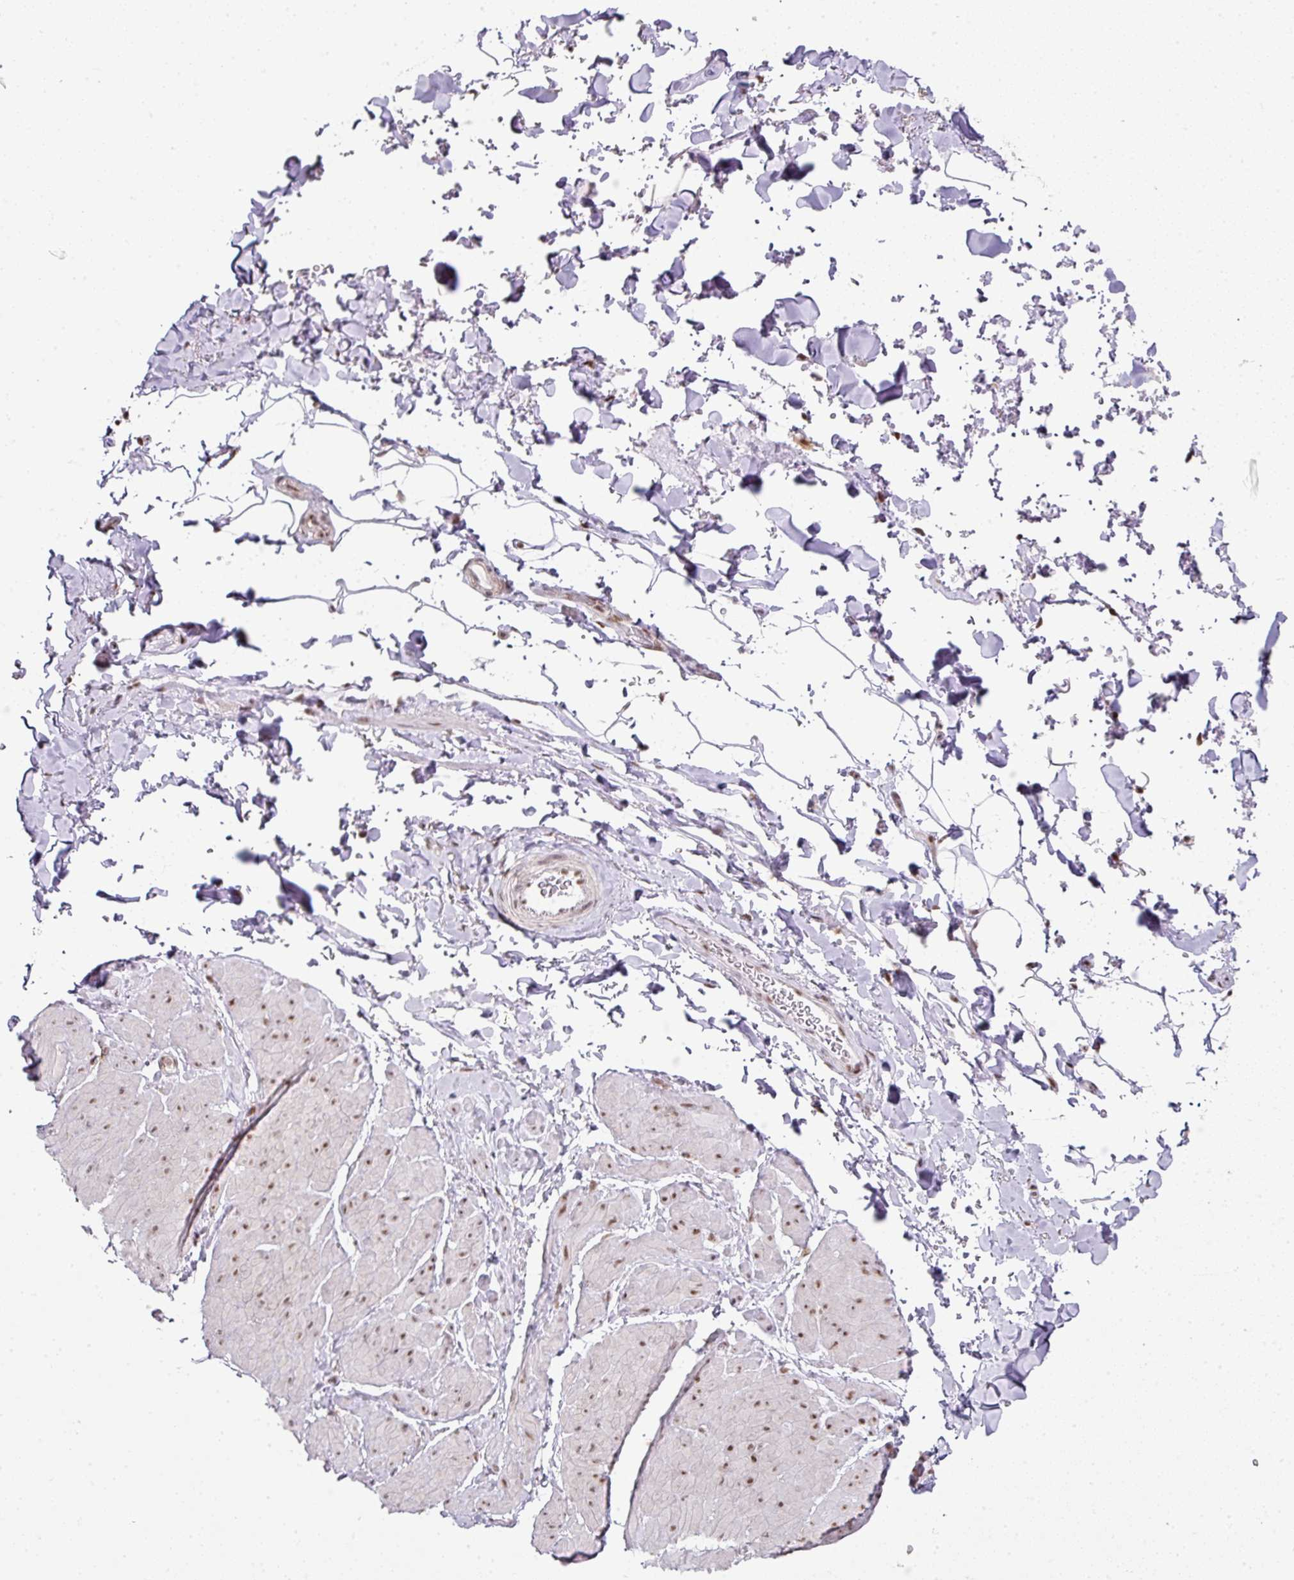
{"staining": {"intensity": "negative", "quantity": "none", "location": "none"}, "tissue": "adipose tissue", "cell_type": "Adipocytes", "image_type": "normal", "snomed": [{"axis": "morphology", "description": "Normal tissue, NOS"}, {"axis": "topography", "description": "Rectum"}, {"axis": "topography", "description": "Peripheral nerve tissue"}], "caption": "This is a image of immunohistochemistry (IHC) staining of unremarkable adipose tissue, which shows no positivity in adipocytes.", "gene": "NFYA", "patient": {"sex": "female", "age": 69}}